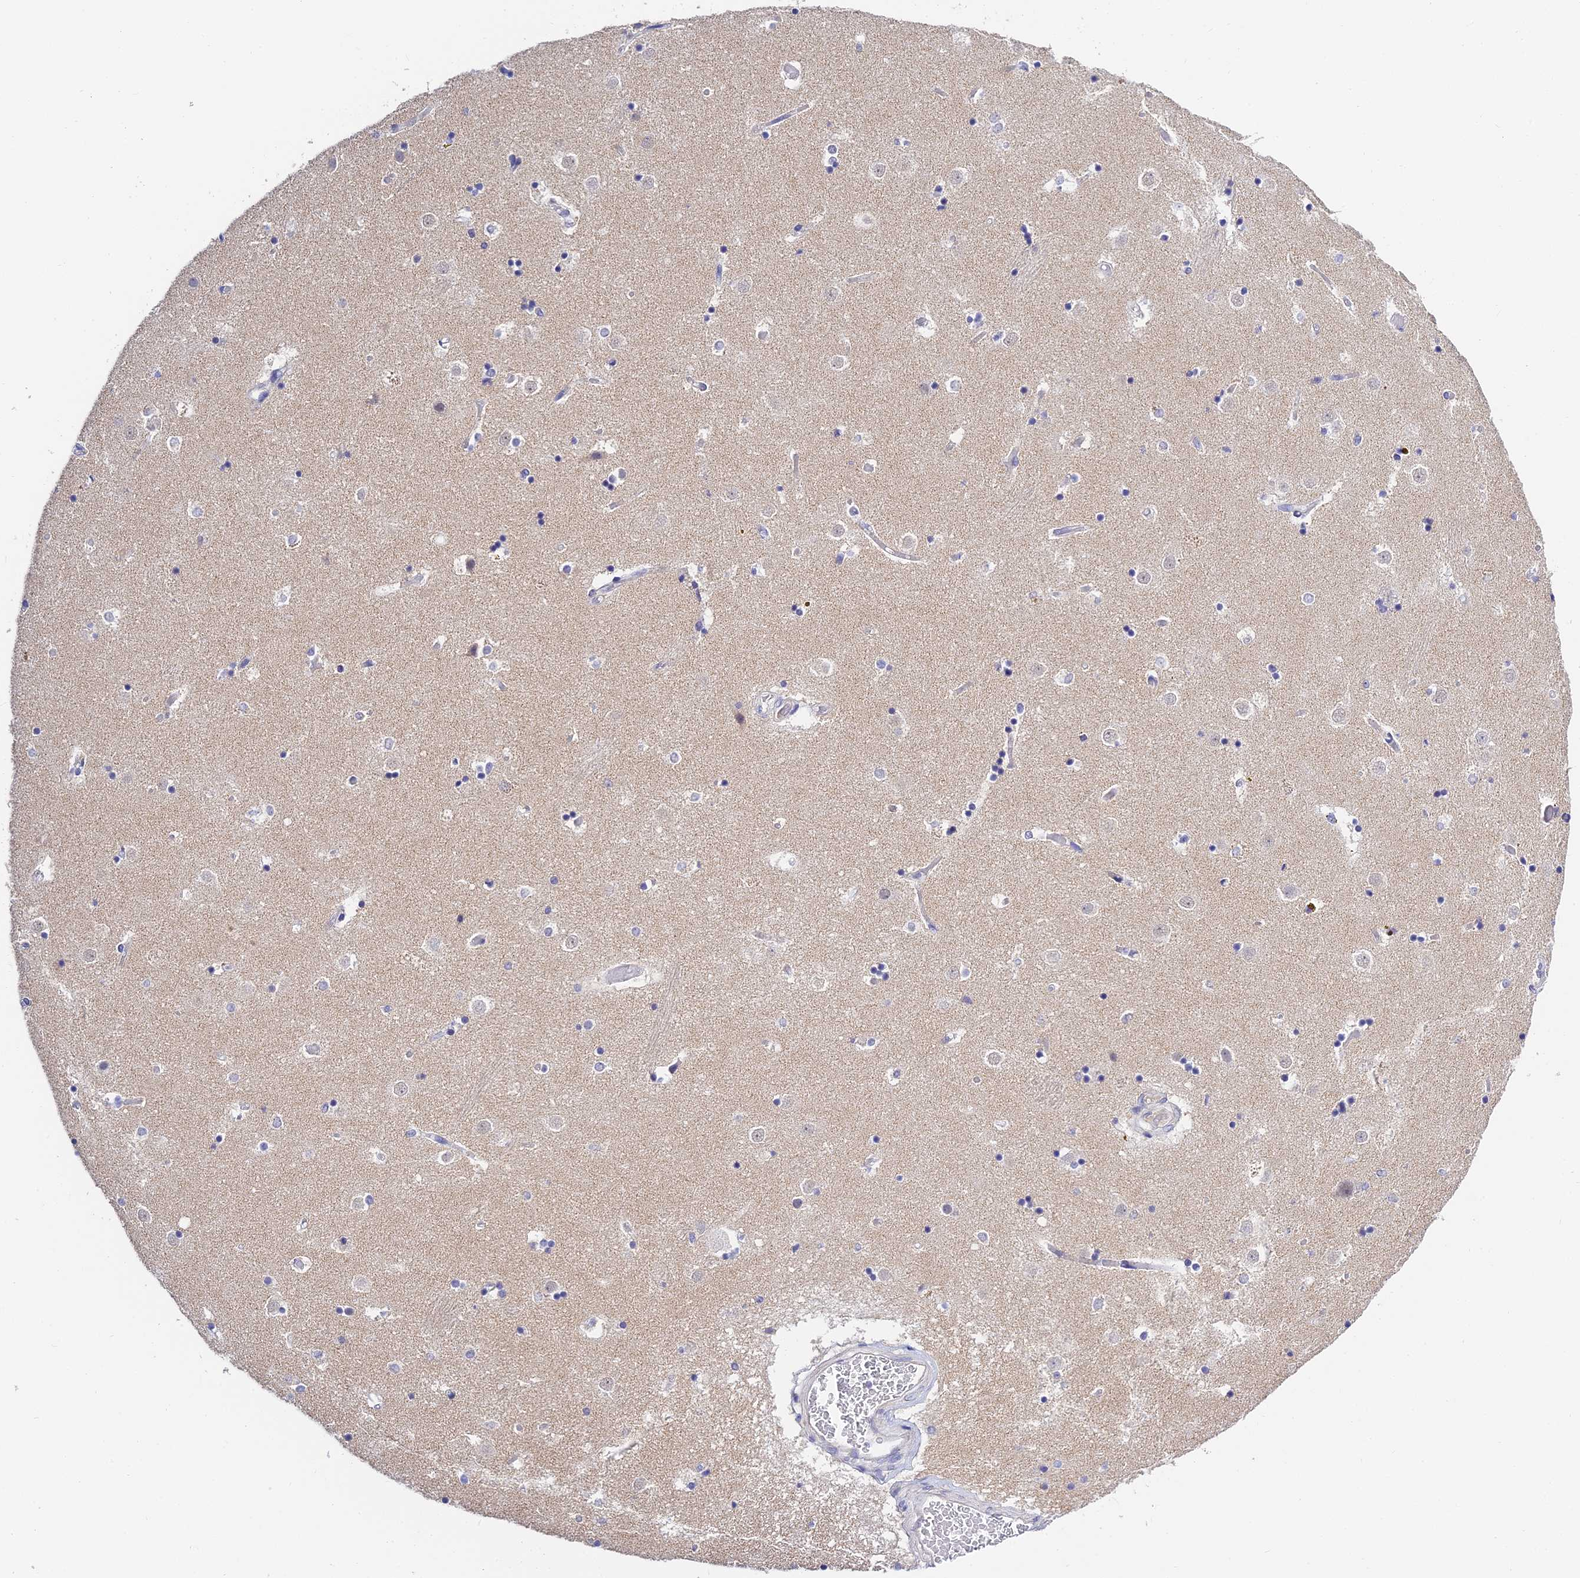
{"staining": {"intensity": "negative", "quantity": "none", "location": "none"}, "tissue": "caudate", "cell_type": "Glial cells", "image_type": "normal", "snomed": [{"axis": "morphology", "description": "Normal tissue, NOS"}, {"axis": "topography", "description": "Lateral ventricle wall"}], "caption": "DAB immunohistochemical staining of normal caudate reveals no significant expression in glial cells.", "gene": "HOXB1", "patient": {"sex": "female", "age": 52}}